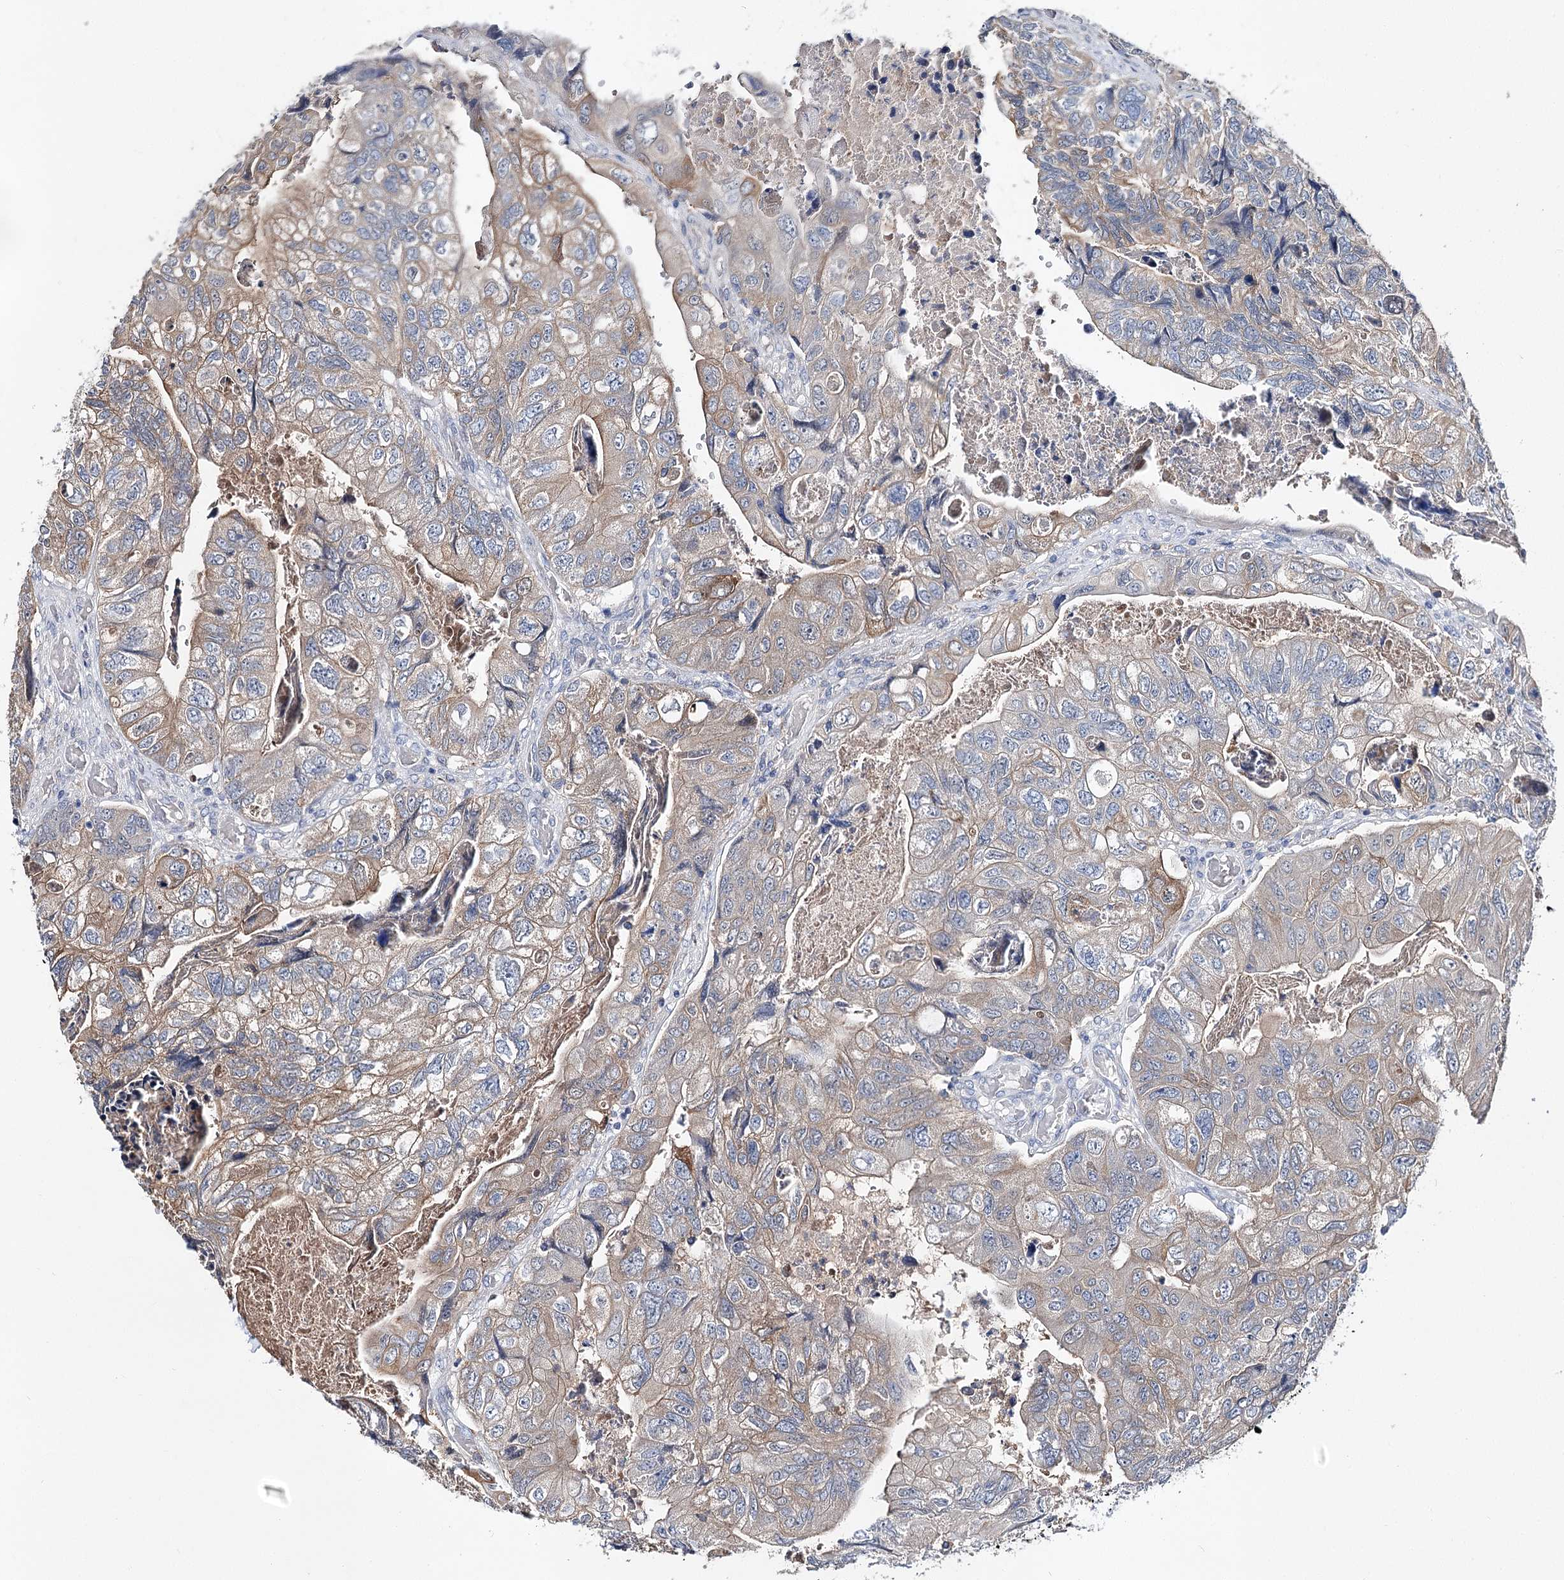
{"staining": {"intensity": "weak", "quantity": "25%-75%", "location": "cytoplasmic/membranous"}, "tissue": "colorectal cancer", "cell_type": "Tumor cells", "image_type": "cancer", "snomed": [{"axis": "morphology", "description": "Adenocarcinoma, NOS"}, {"axis": "topography", "description": "Rectum"}], "caption": "A brown stain highlights weak cytoplasmic/membranous expression of a protein in colorectal adenocarcinoma tumor cells. (brown staining indicates protein expression, while blue staining denotes nuclei).", "gene": "UGP2", "patient": {"sex": "male", "age": 63}}